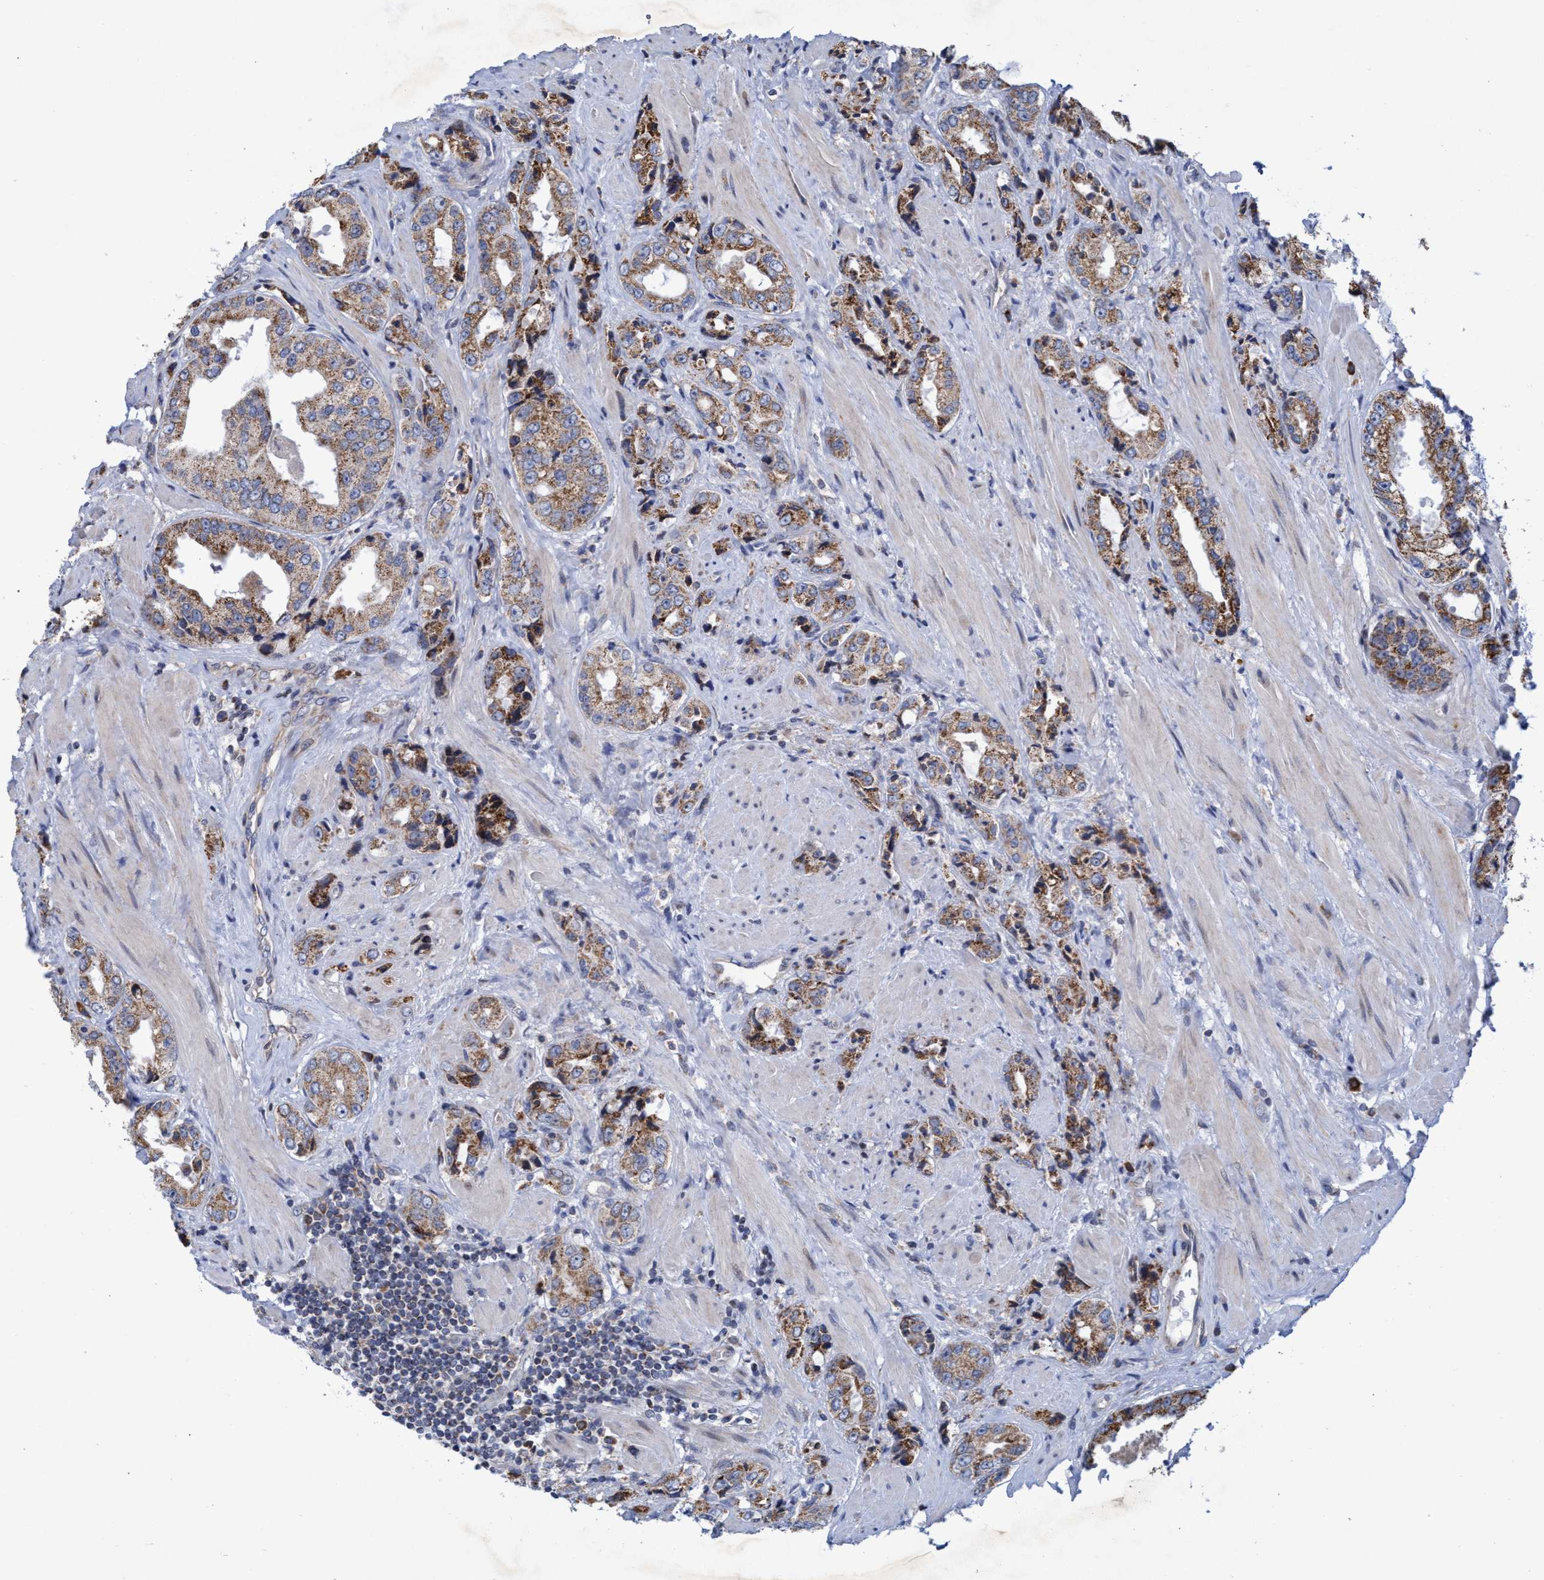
{"staining": {"intensity": "moderate", "quantity": ">75%", "location": "cytoplasmic/membranous"}, "tissue": "prostate cancer", "cell_type": "Tumor cells", "image_type": "cancer", "snomed": [{"axis": "morphology", "description": "Adenocarcinoma, High grade"}, {"axis": "topography", "description": "Prostate"}], "caption": "Protein positivity by immunohistochemistry exhibits moderate cytoplasmic/membranous staining in approximately >75% of tumor cells in high-grade adenocarcinoma (prostate).", "gene": "NAT16", "patient": {"sex": "male", "age": 61}}